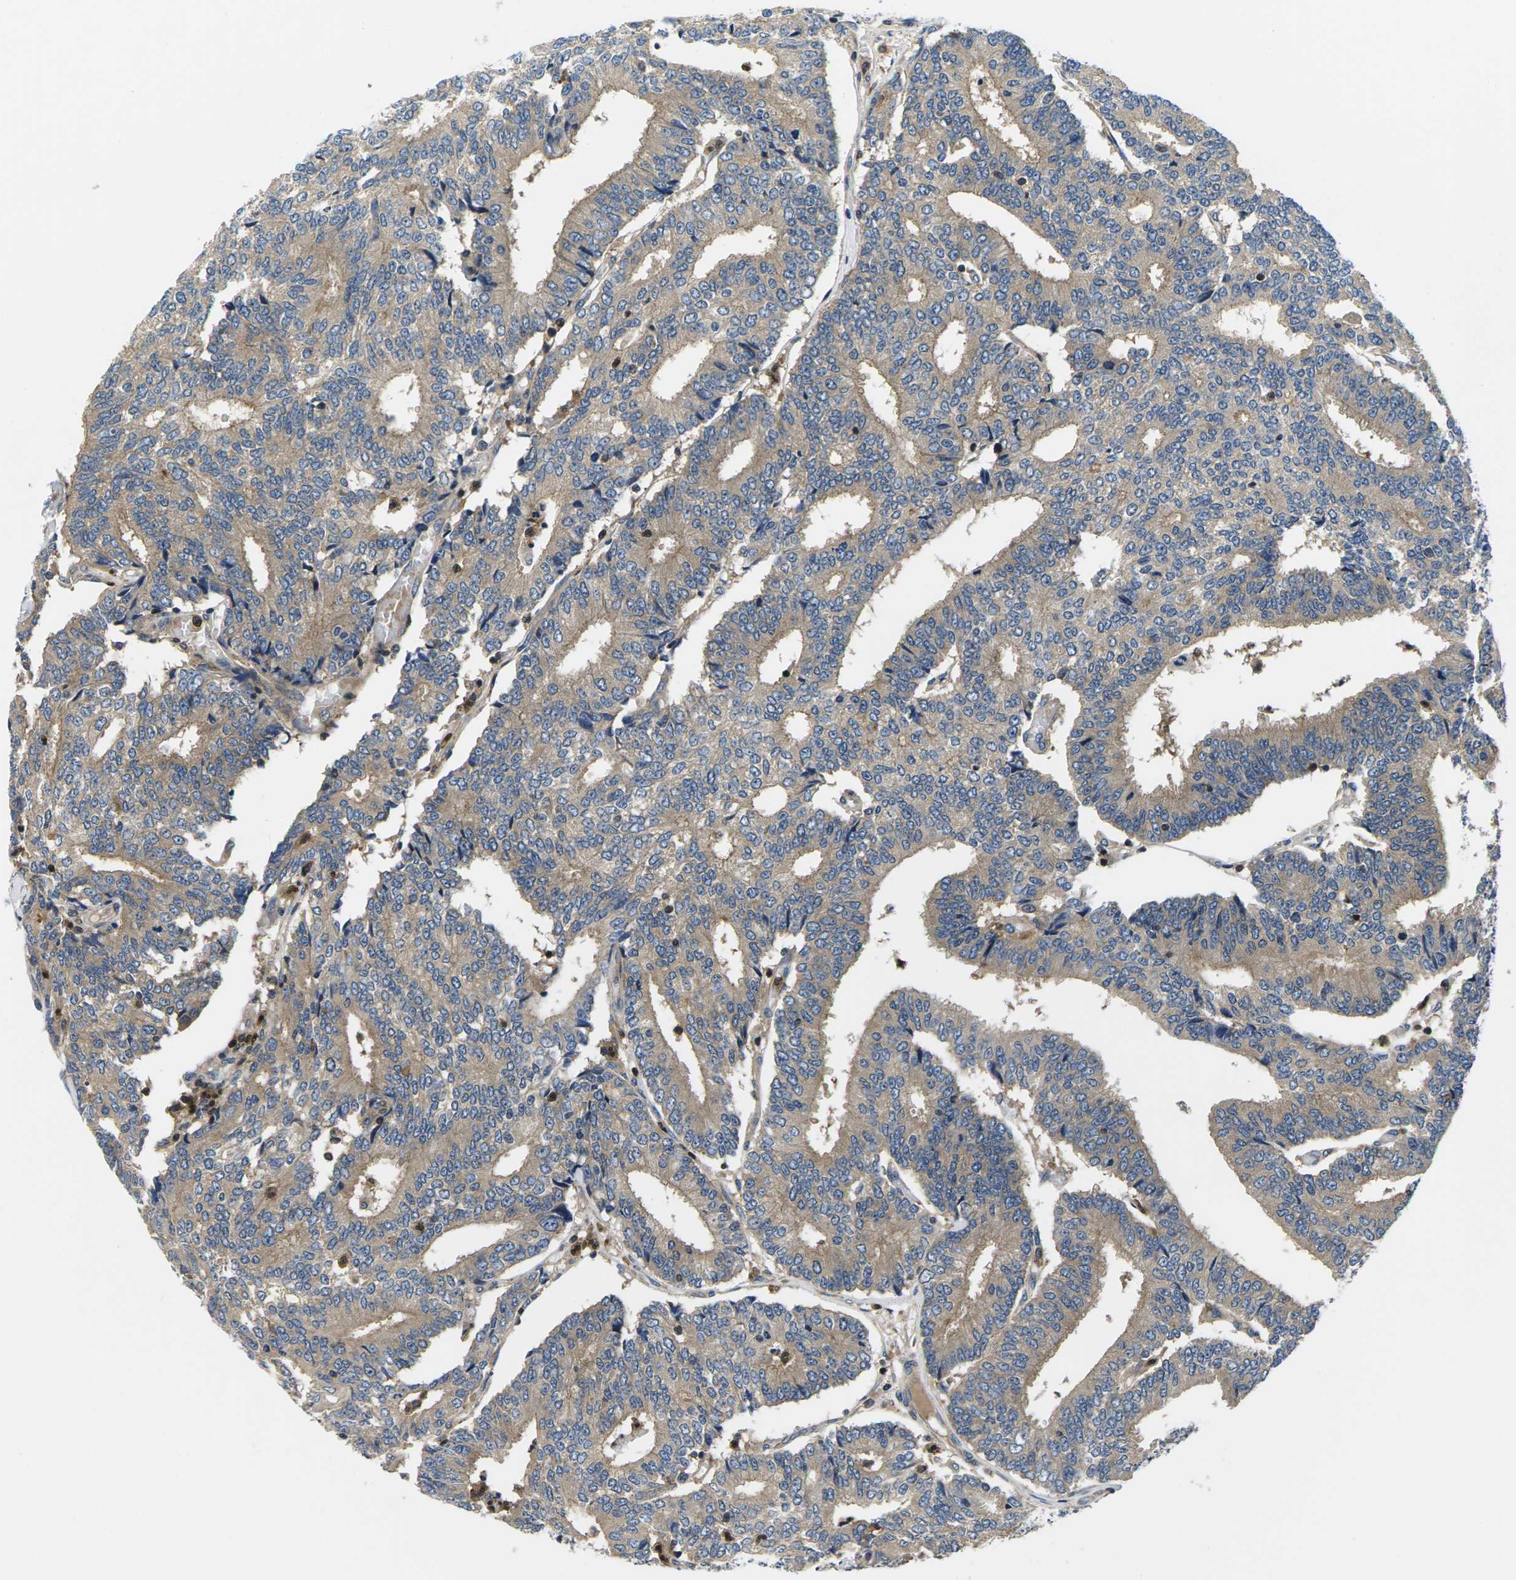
{"staining": {"intensity": "weak", "quantity": ">75%", "location": "cytoplasmic/membranous"}, "tissue": "prostate cancer", "cell_type": "Tumor cells", "image_type": "cancer", "snomed": [{"axis": "morphology", "description": "Normal tissue, NOS"}, {"axis": "morphology", "description": "Adenocarcinoma, High grade"}, {"axis": "topography", "description": "Prostate"}, {"axis": "topography", "description": "Seminal veicle"}], "caption": "Protein positivity by immunohistochemistry reveals weak cytoplasmic/membranous expression in approximately >75% of tumor cells in adenocarcinoma (high-grade) (prostate).", "gene": "PLCE1", "patient": {"sex": "male", "age": 55}}